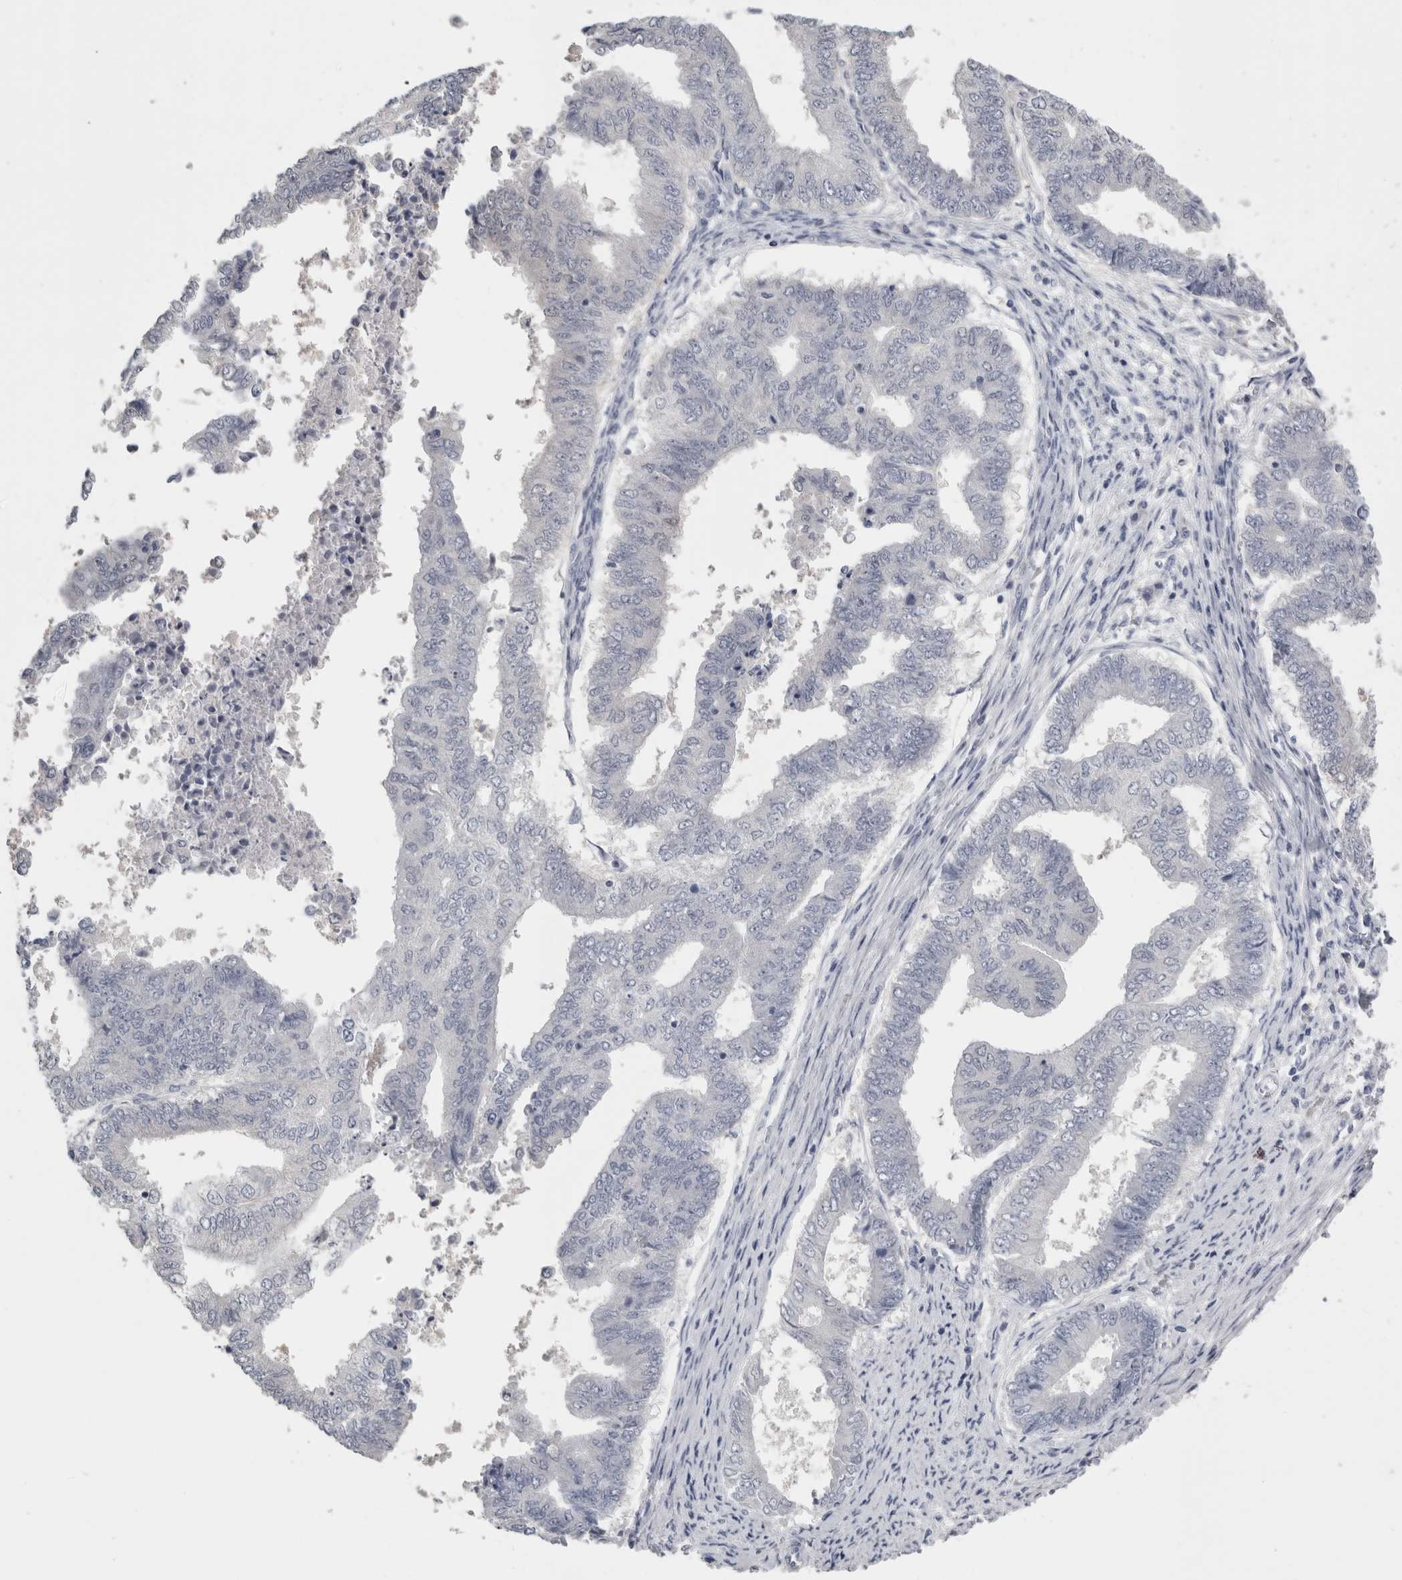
{"staining": {"intensity": "negative", "quantity": "none", "location": "none"}, "tissue": "endometrial cancer", "cell_type": "Tumor cells", "image_type": "cancer", "snomed": [{"axis": "morphology", "description": "Polyp, NOS"}, {"axis": "morphology", "description": "Adenocarcinoma, NOS"}, {"axis": "morphology", "description": "Adenoma, NOS"}, {"axis": "topography", "description": "Endometrium"}], "caption": "This image is of endometrial cancer stained with IHC to label a protein in brown with the nuclei are counter-stained blue. There is no positivity in tumor cells.", "gene": "TCAP", "patient": {"sex": "female", "age": 79}}